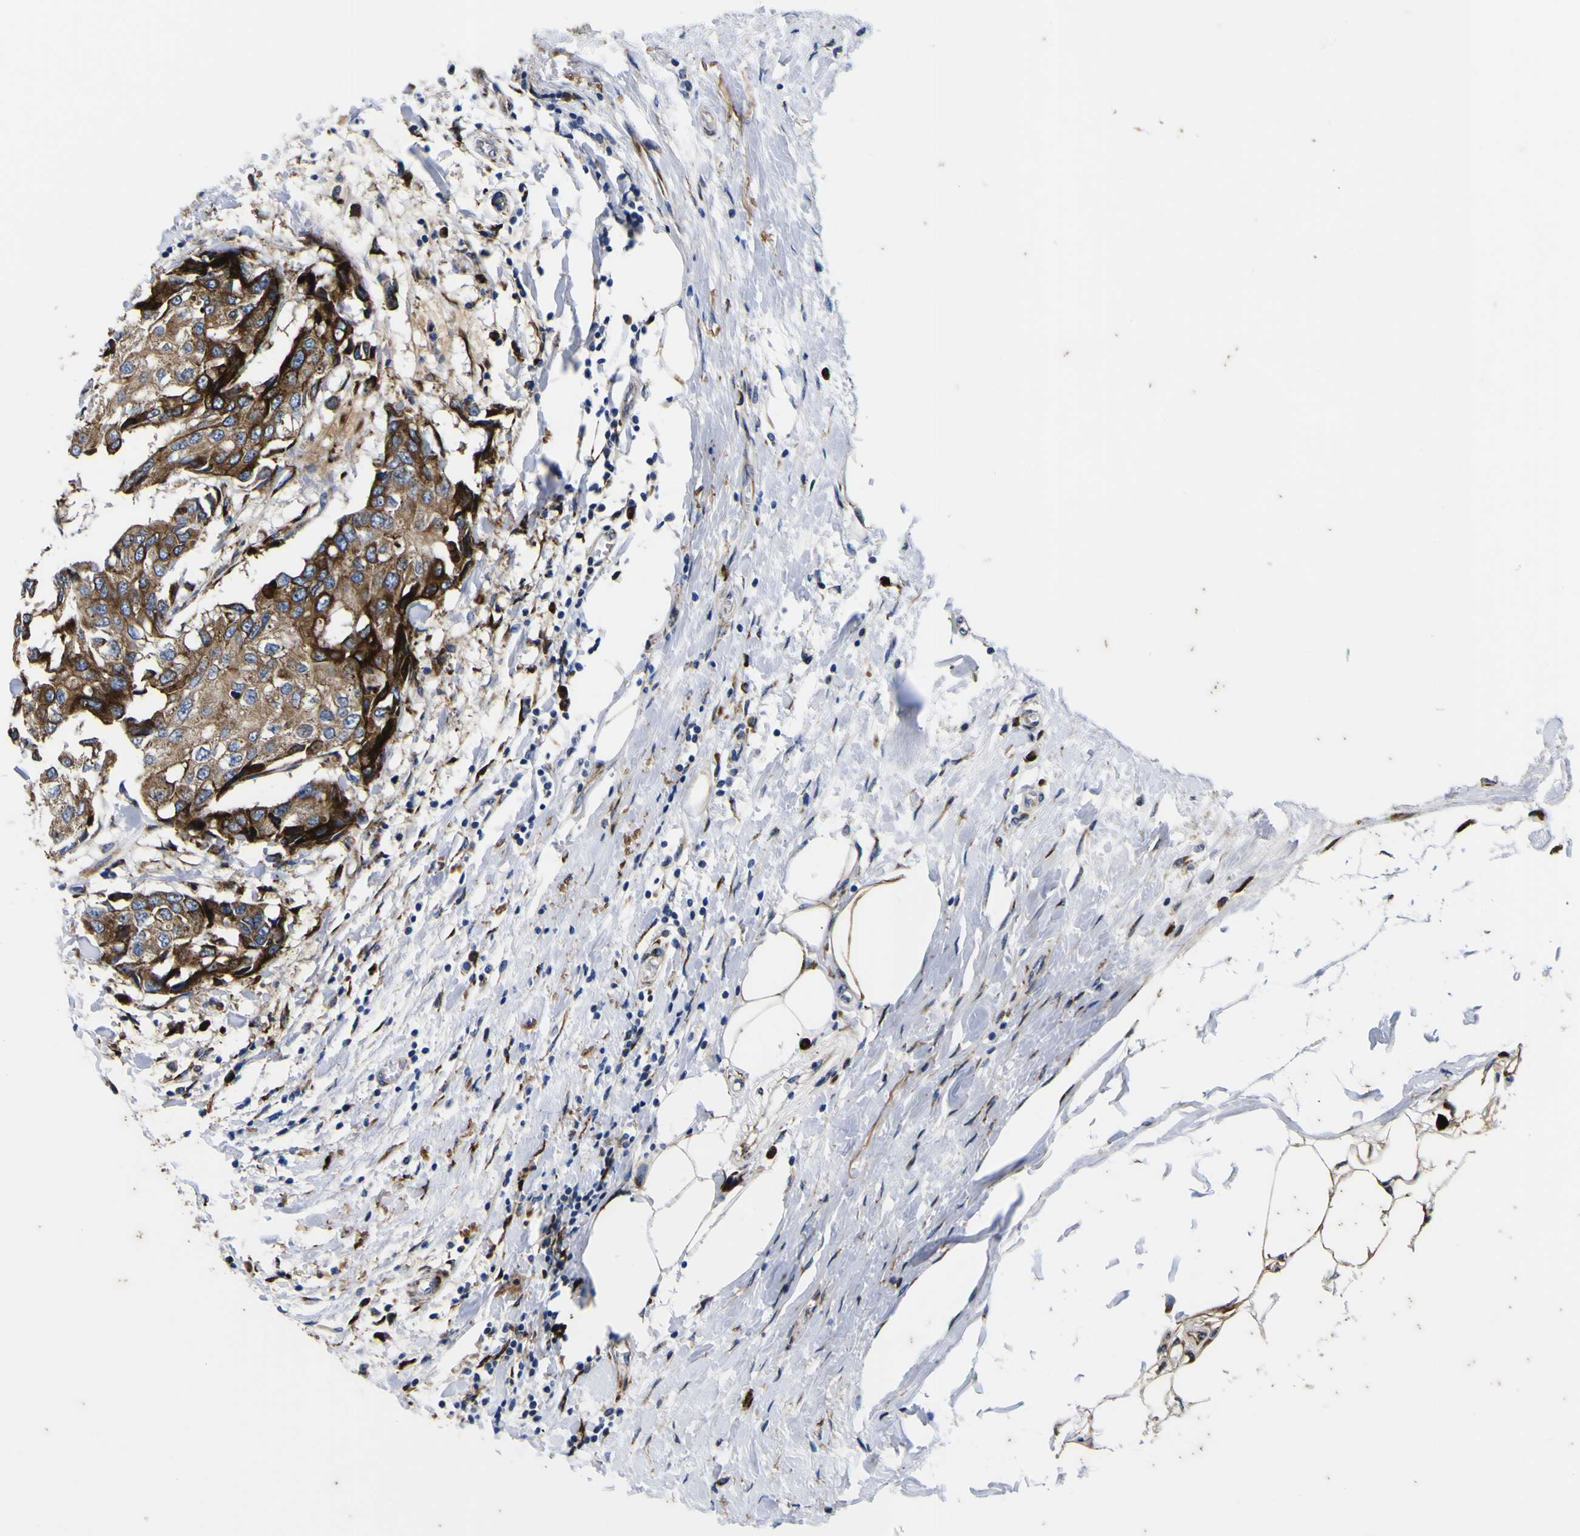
{"staining": {"intensity": "moderate", "quantity": ">75%", "location": "cytoplasmic/membranous"}, "tissue": "breast cancer", "cell_type": "Tumor cells", "image_type": "cancer", "snomed": [{"axis": "morphology", "description": "Duct carcinoma"}, {"axis": "topography", "description": "Breast"}], "caption": "Immunohistochemical staining of human breast cancer exhibits moderate cytoplasmic/membranous protein expression in approximately >75% of tumor cells.", "gene": "SCD", "patient": {"sex": "female", "age": 27}}